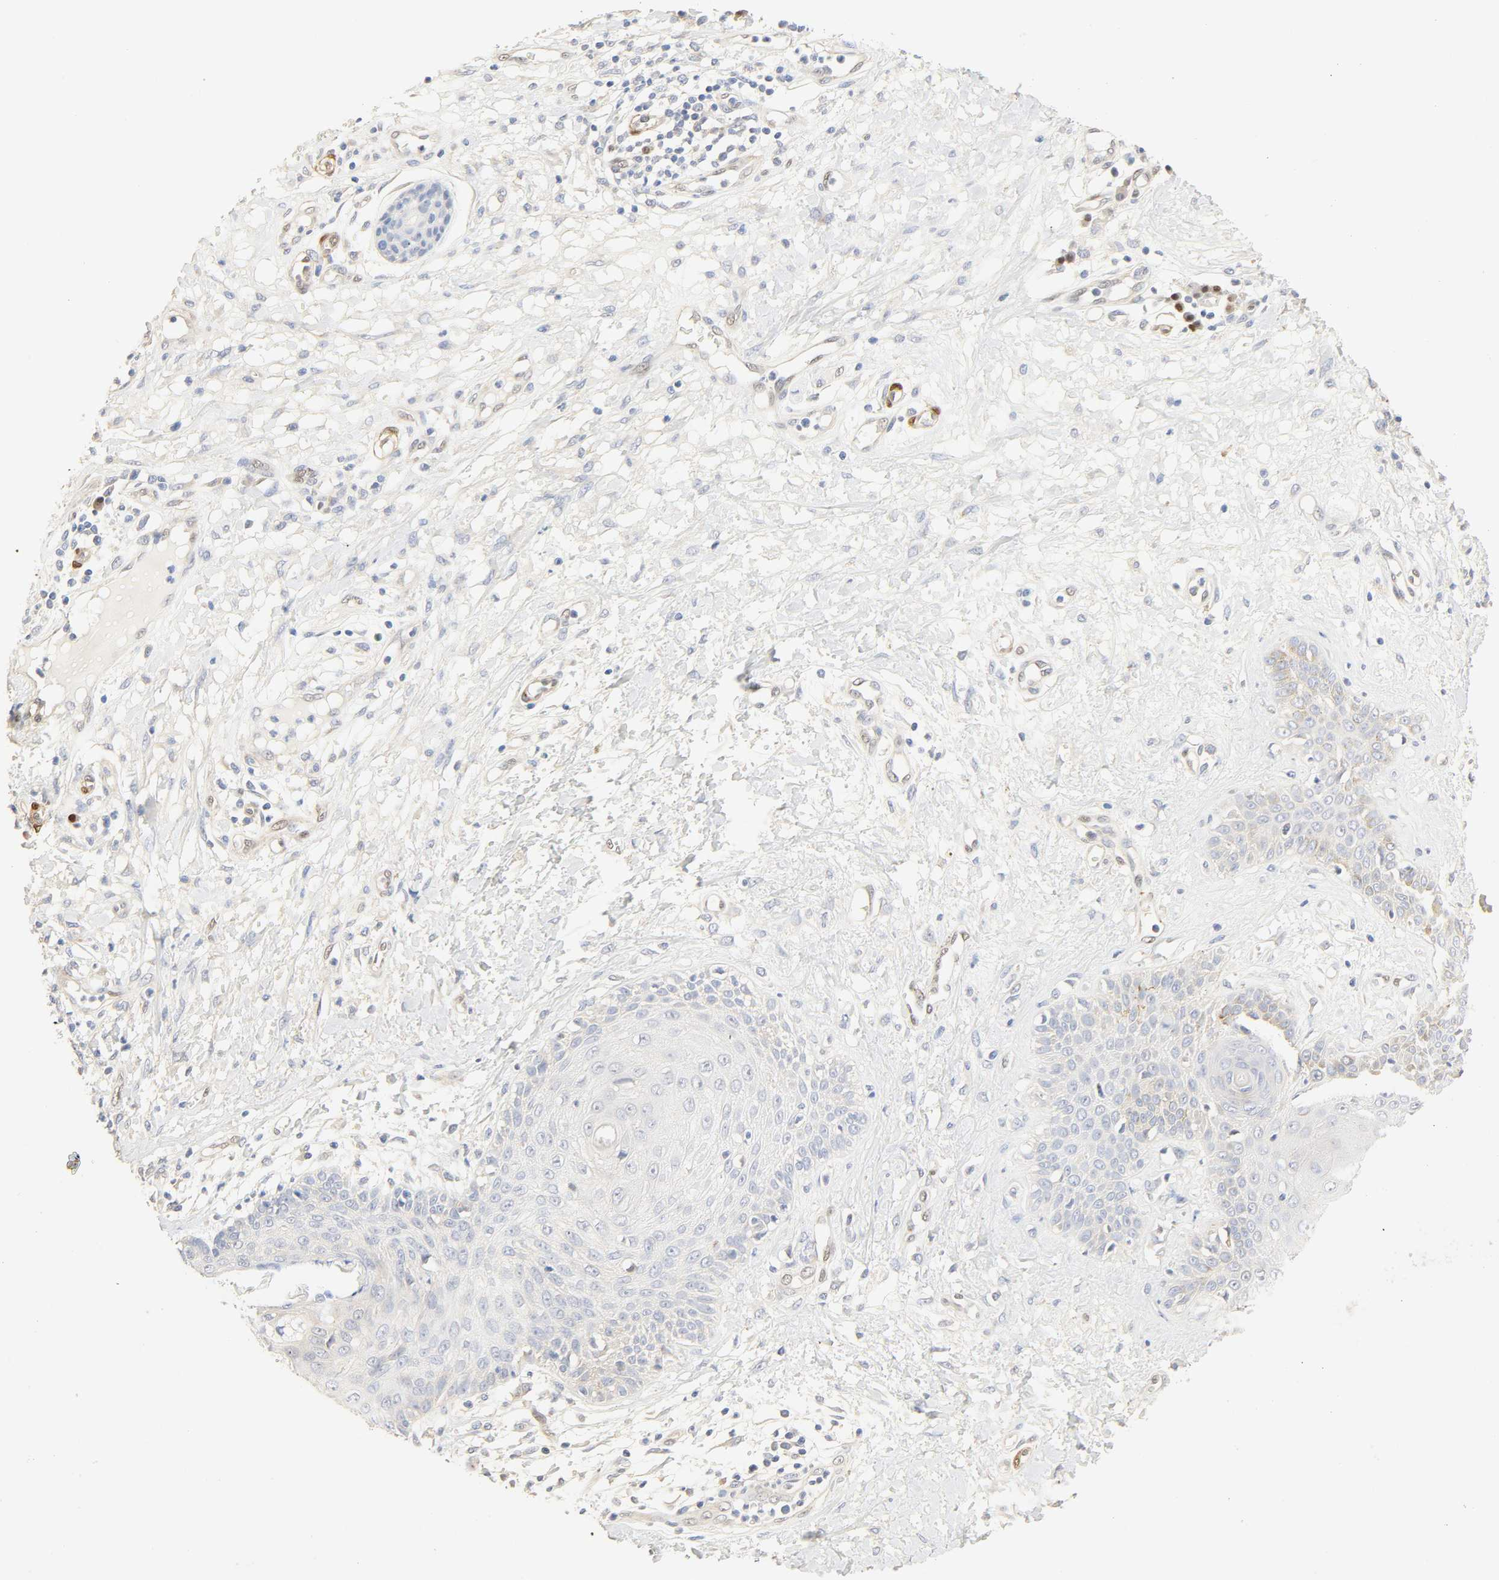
{"staining": {"intensity": "negative", "quantity": "none", "location": "none"}, "tissue": "skin cancer", "cell_type": "Tumor cells", "image_type": "cancer", "snomed": [{"axis": "morphology", "description": "Squamous cell carcinoma, NOS"}, {"axis": "topography", "description": "Skin"}], "caption": "IHC of skin squamous cell carcinoma reveals no expression in tumor cells.", "gene": "BORCS8-MEF2B", "patient": {"sex": "female", "age": 78}}